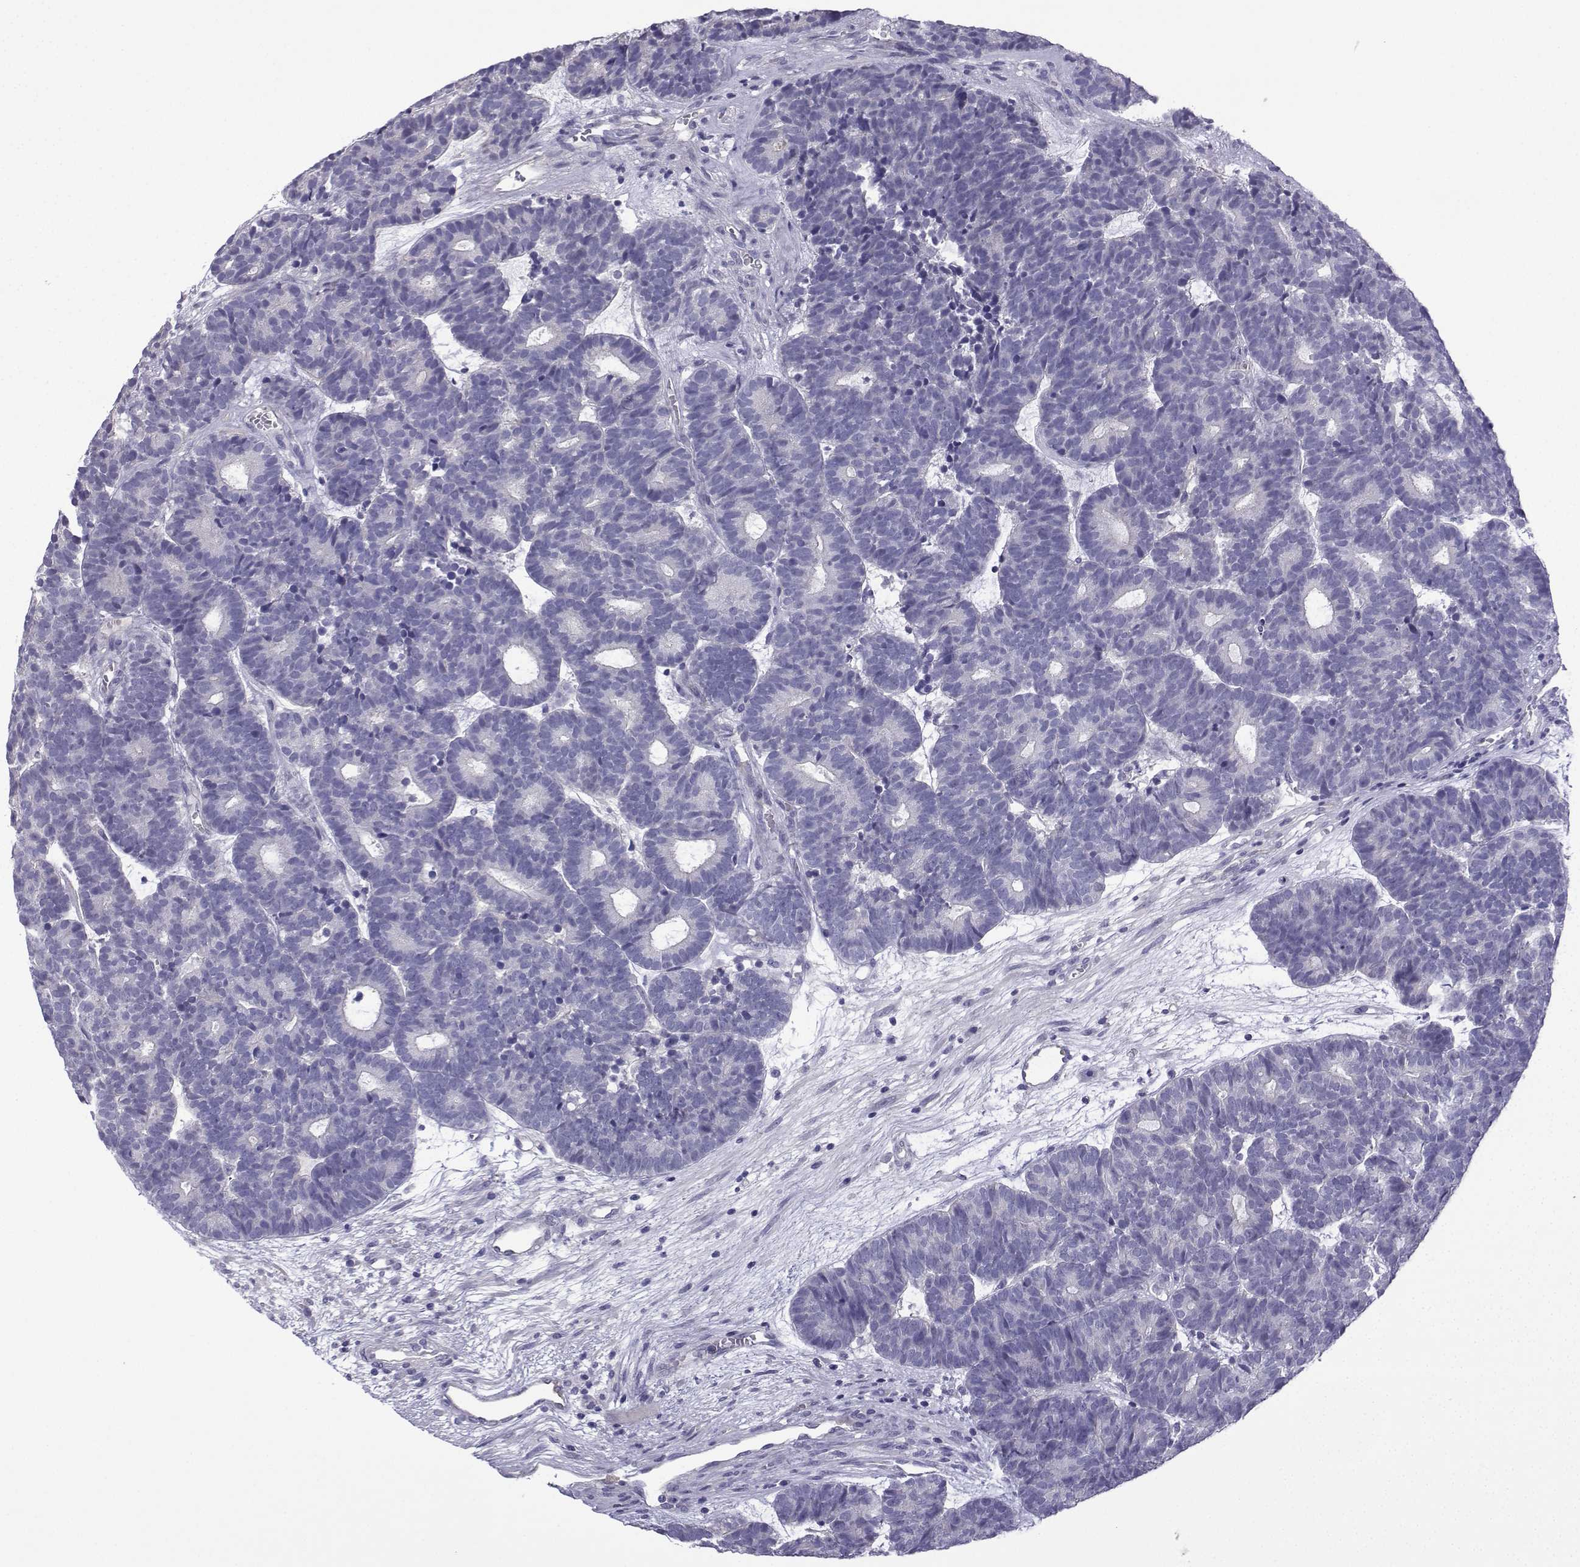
{"staining": {"intensity": "negative", "quantity": "none", "location": "none"}, "tissue": "head and neck cancer", "cell_type": "Tumor cells", "image_type": "cancer", "snomed": [{"axis": "morphology", "description": "Adenocarcinoma, NOS"}, {"axis": "topography", "description": "Head-Neck"}], "caption": "IHC of head and neck cancer exhibits no staining in tumor cells.", "gene": "SPACA7", "patient": {"sex": "female", "age": 81}}